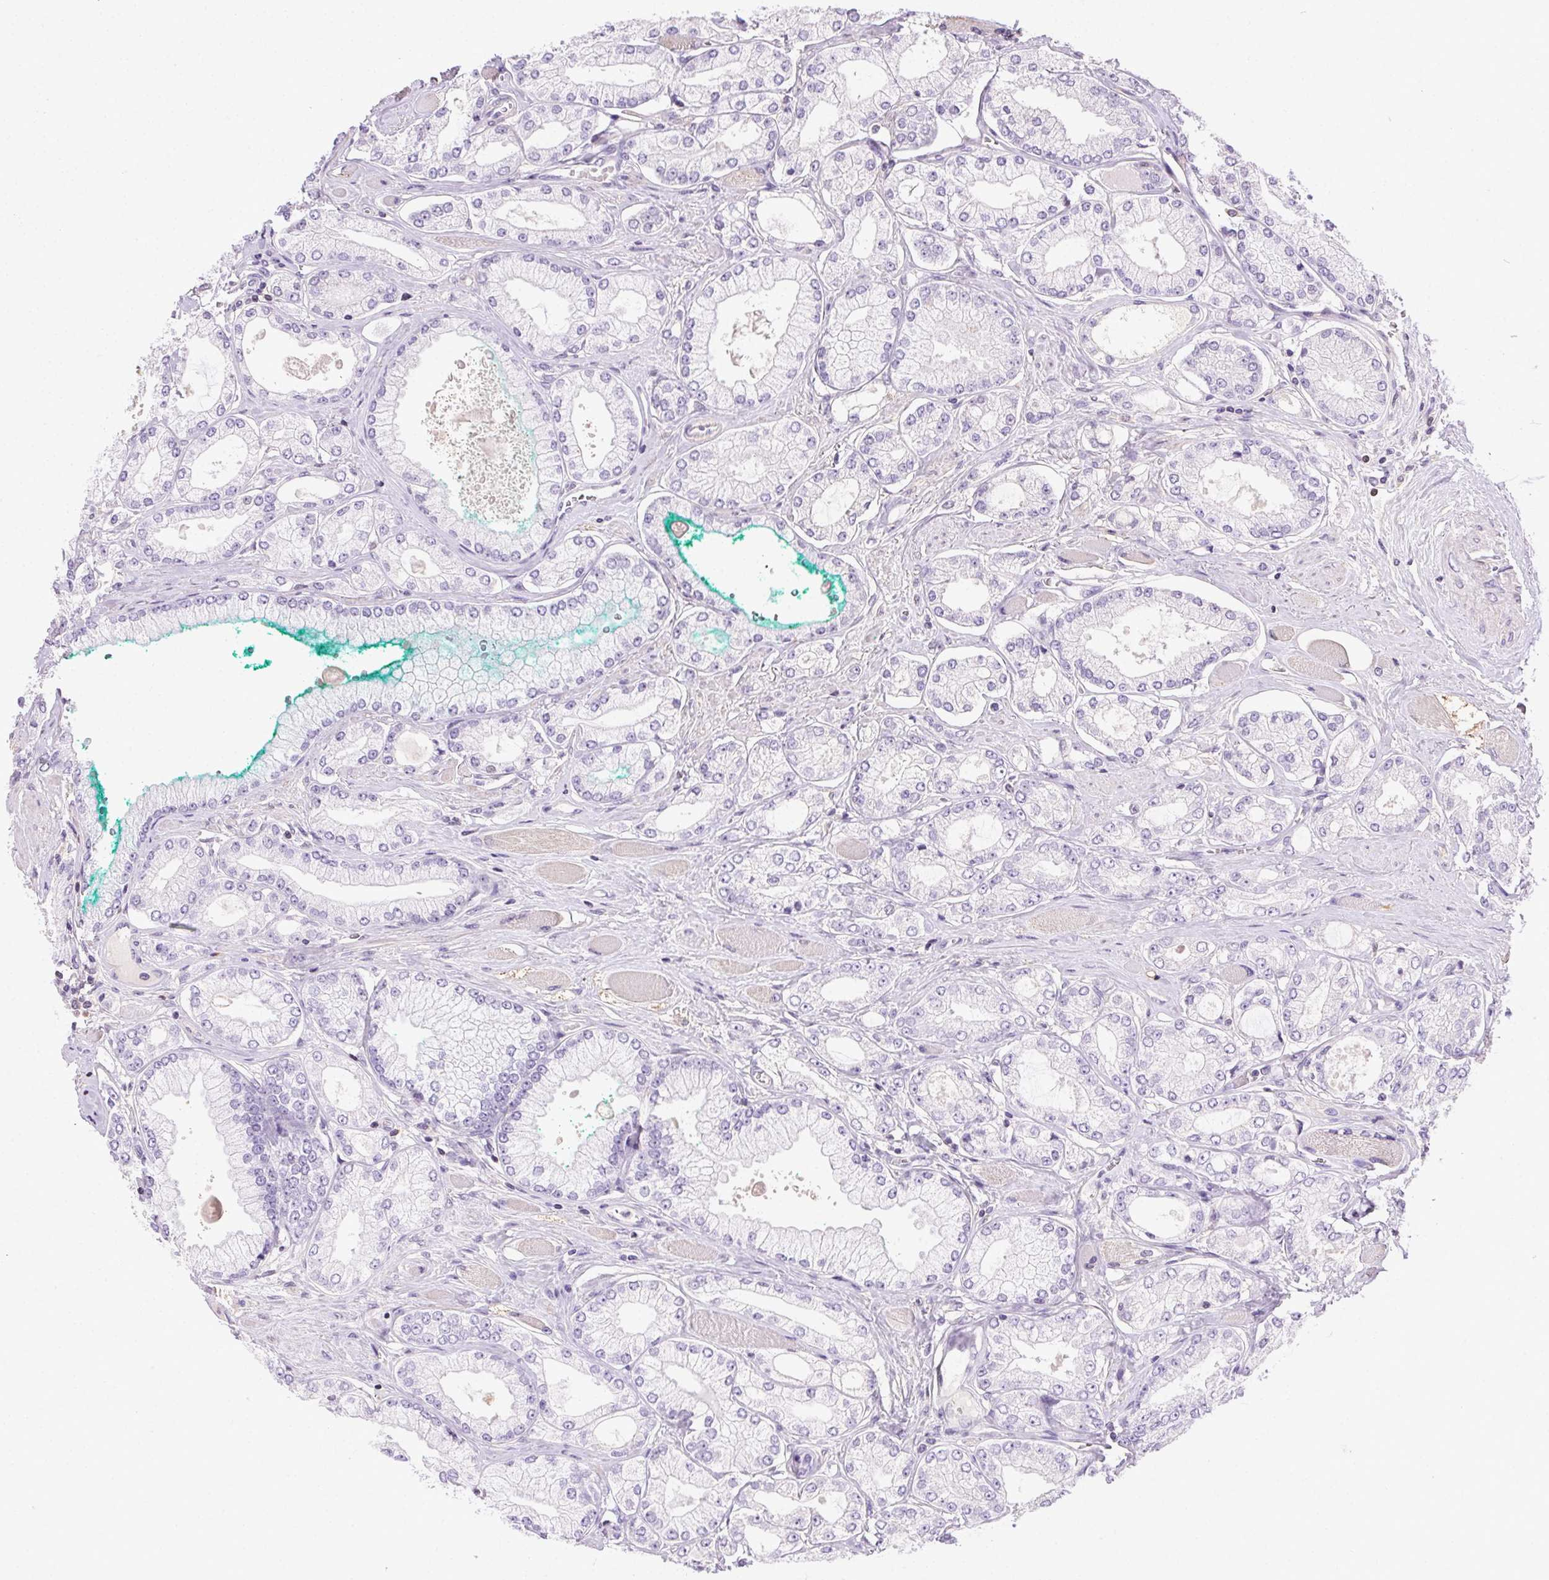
{"staining": {"intensity": "negative", "quantity": "none", "location": "none"}, "tissue": "prostate cancer", "cell_type": "Tumor cells", "image_type": "cancer", "snomed": [{"axis": "morphology", "description": "Adenocarcinoma, High grade"}, {"axis": "topography", "description": "Prostate"}], "caption": "DAB (3,3'-diaminobenzidine) immunohistochemical staining of prostate cancer demonstrates no significant staining in tumor cells. (DAB (3,3'-diaminobenzidine) immunohistochemistry (IHC) visualized using brightfield microscopy, high magnification).", "gene": "SYCE2", "patient": {"sex": "male", "age": 68}}